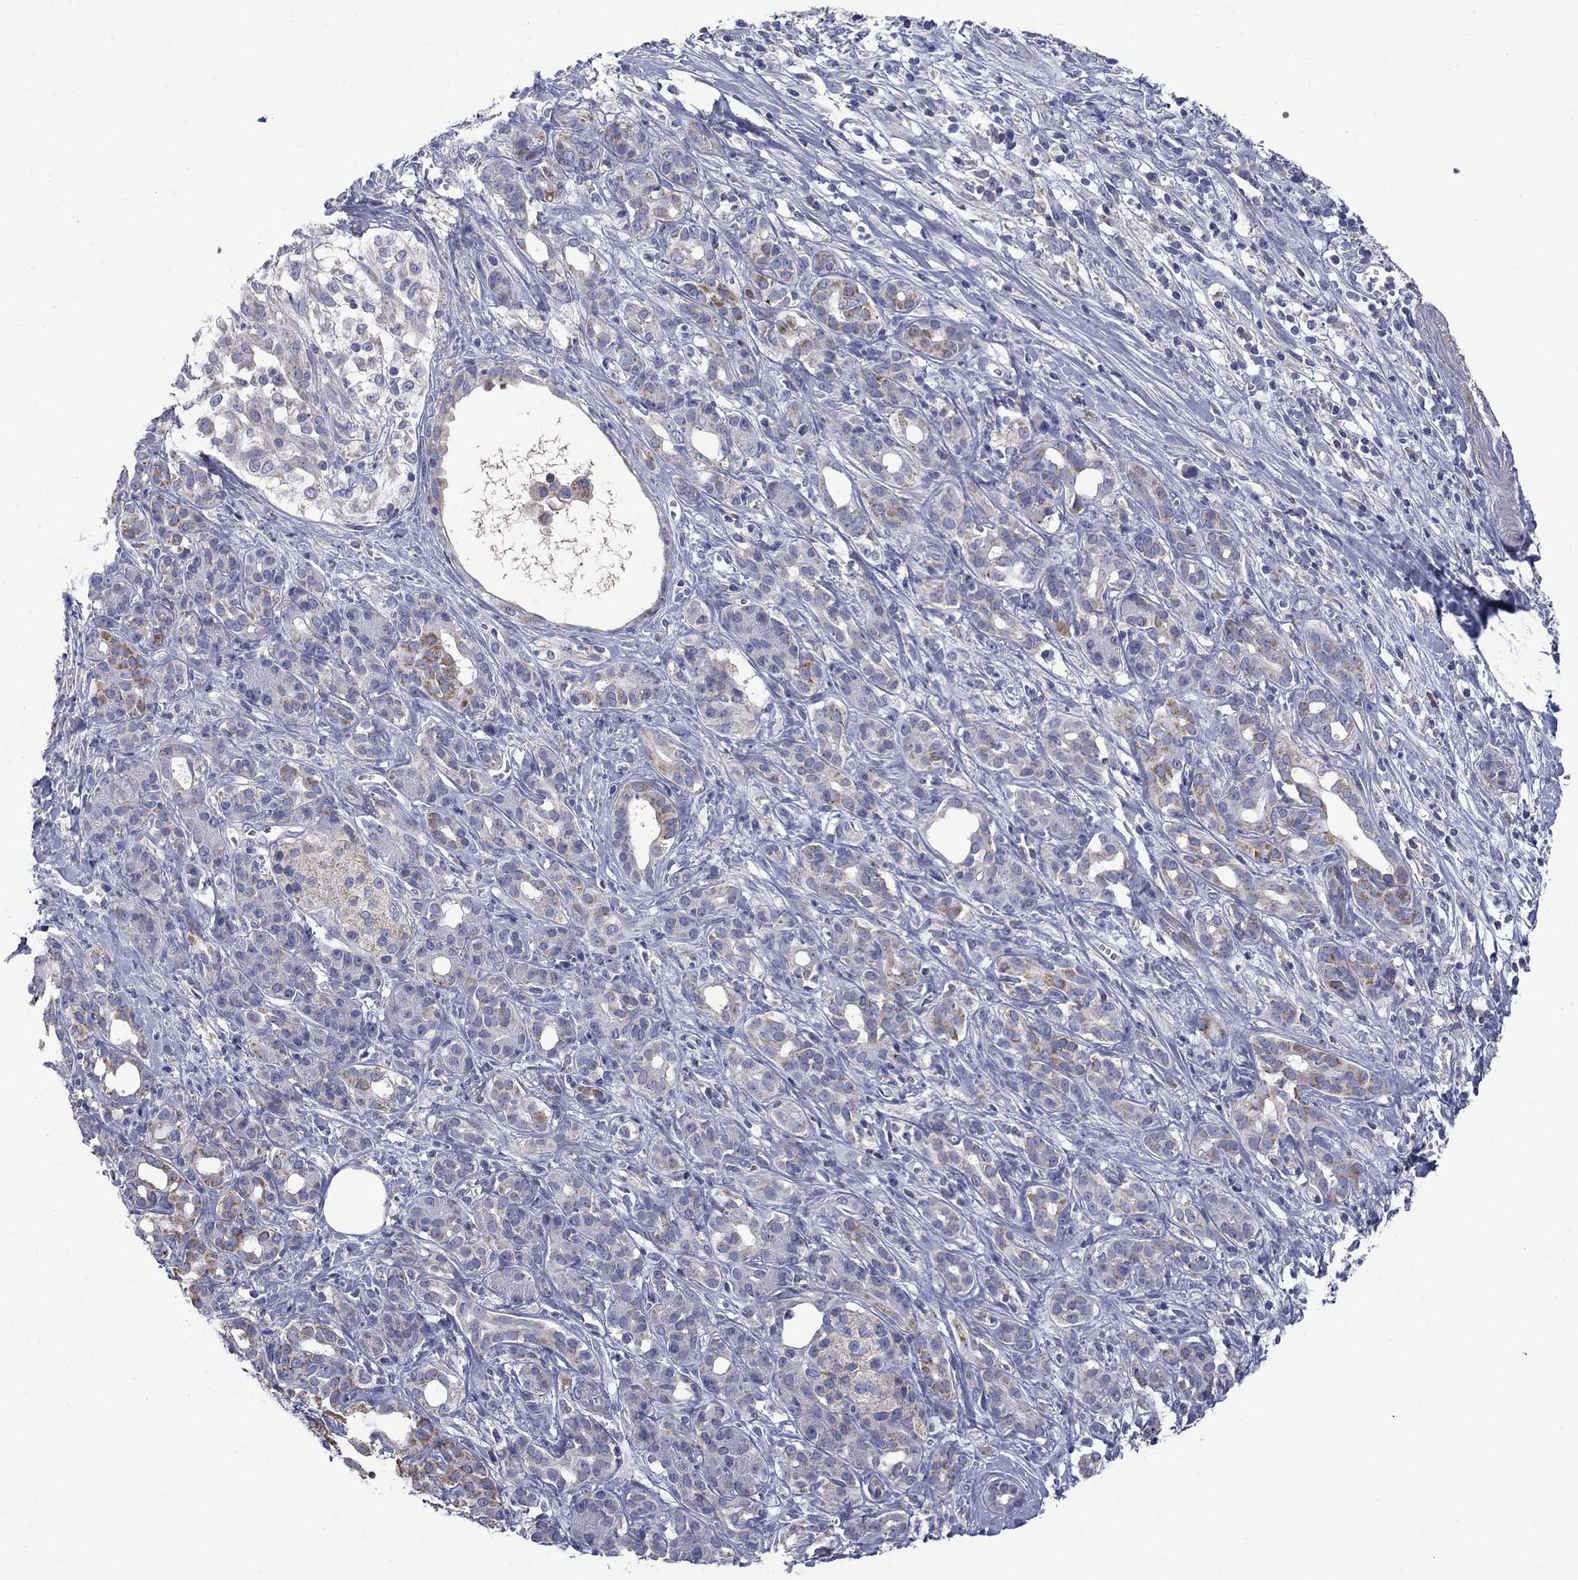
{"staining": {"intensity": "moderate", "quantity": "<25%", "location": "cytoplasmic/membranous"}, "tissue": "pancreatic cancer", "cell_type": "Tumor cells", "image_type": "cancer", "snomed": [{"axis": "morphology", "description": "Adenocarcinoma, NOS"}, {"axis": "topography", "description": "Pancreas"}], "caption": "Pancreatic adenocarcinoma tissue demonstrates moderate cytoplasmic/membranous positivity in approximately <25% of tumor cells Immunohistochemistry (ihc) stains the protein of interest in brown and the nuclei are stained blue.", "gene": "FRK", "patient": {"sex": "male", "age": 61}}